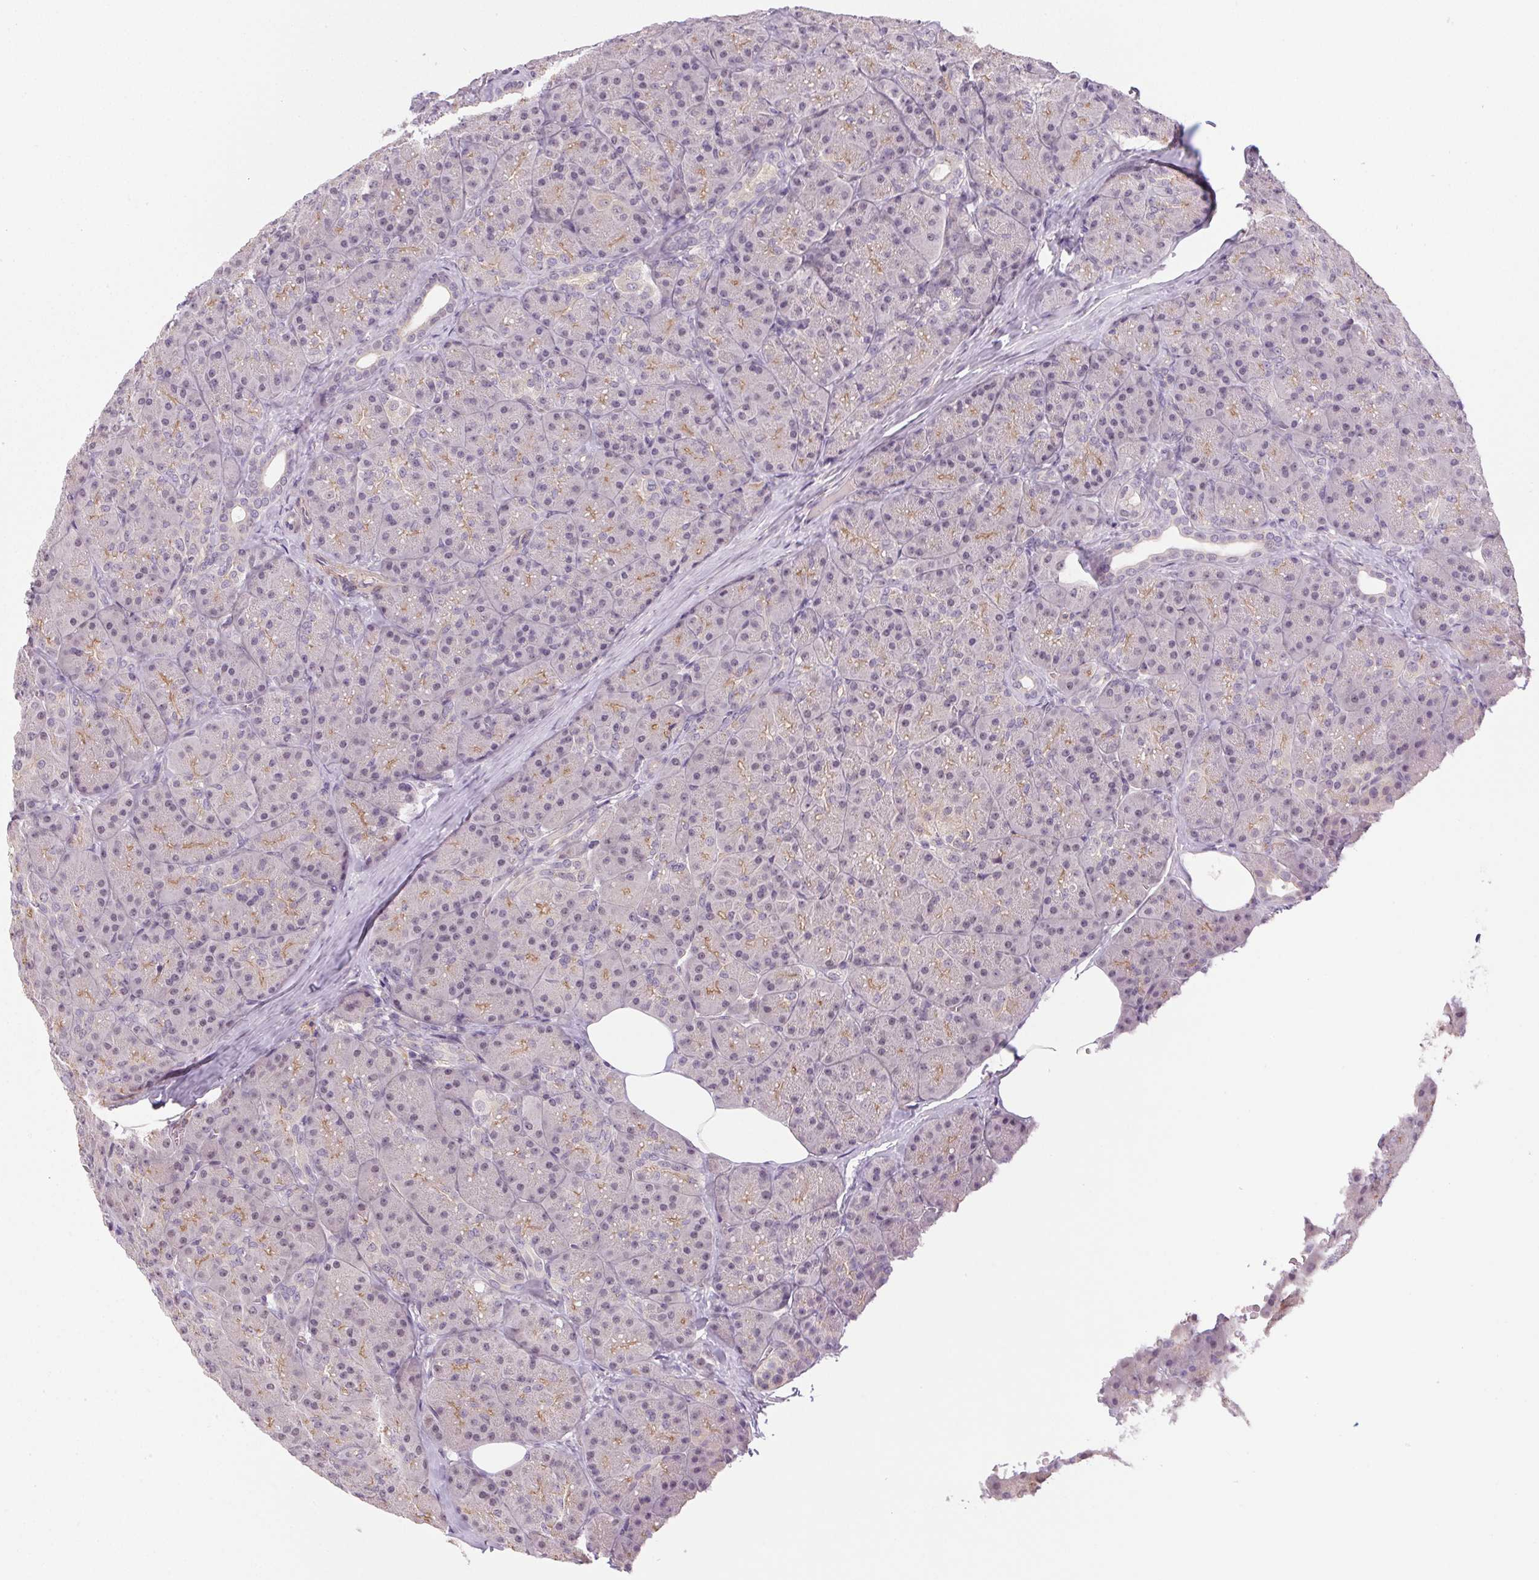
{"staining": {"intensity": "weak", "quantity": "<25%", "location": "cytoplasmic/membranous"}, "tissue": "pancreas", "cell_type": "Exocrine glandular cells", "image_type": "normal", "snomed": [{"axis": "morphology", "description": "Normal tissue, NOS"}, {"axis": "topography", "description": "Pancreas"}], "caption": "This histopathology image is of normal pancreas stained with IHC to label a protein in brown with the nuclei are counter-stained blue. There is no expression in exocrine glandular cells.", "gene": "CFAP92", "patient": {"sex": "male", "age": 57}}